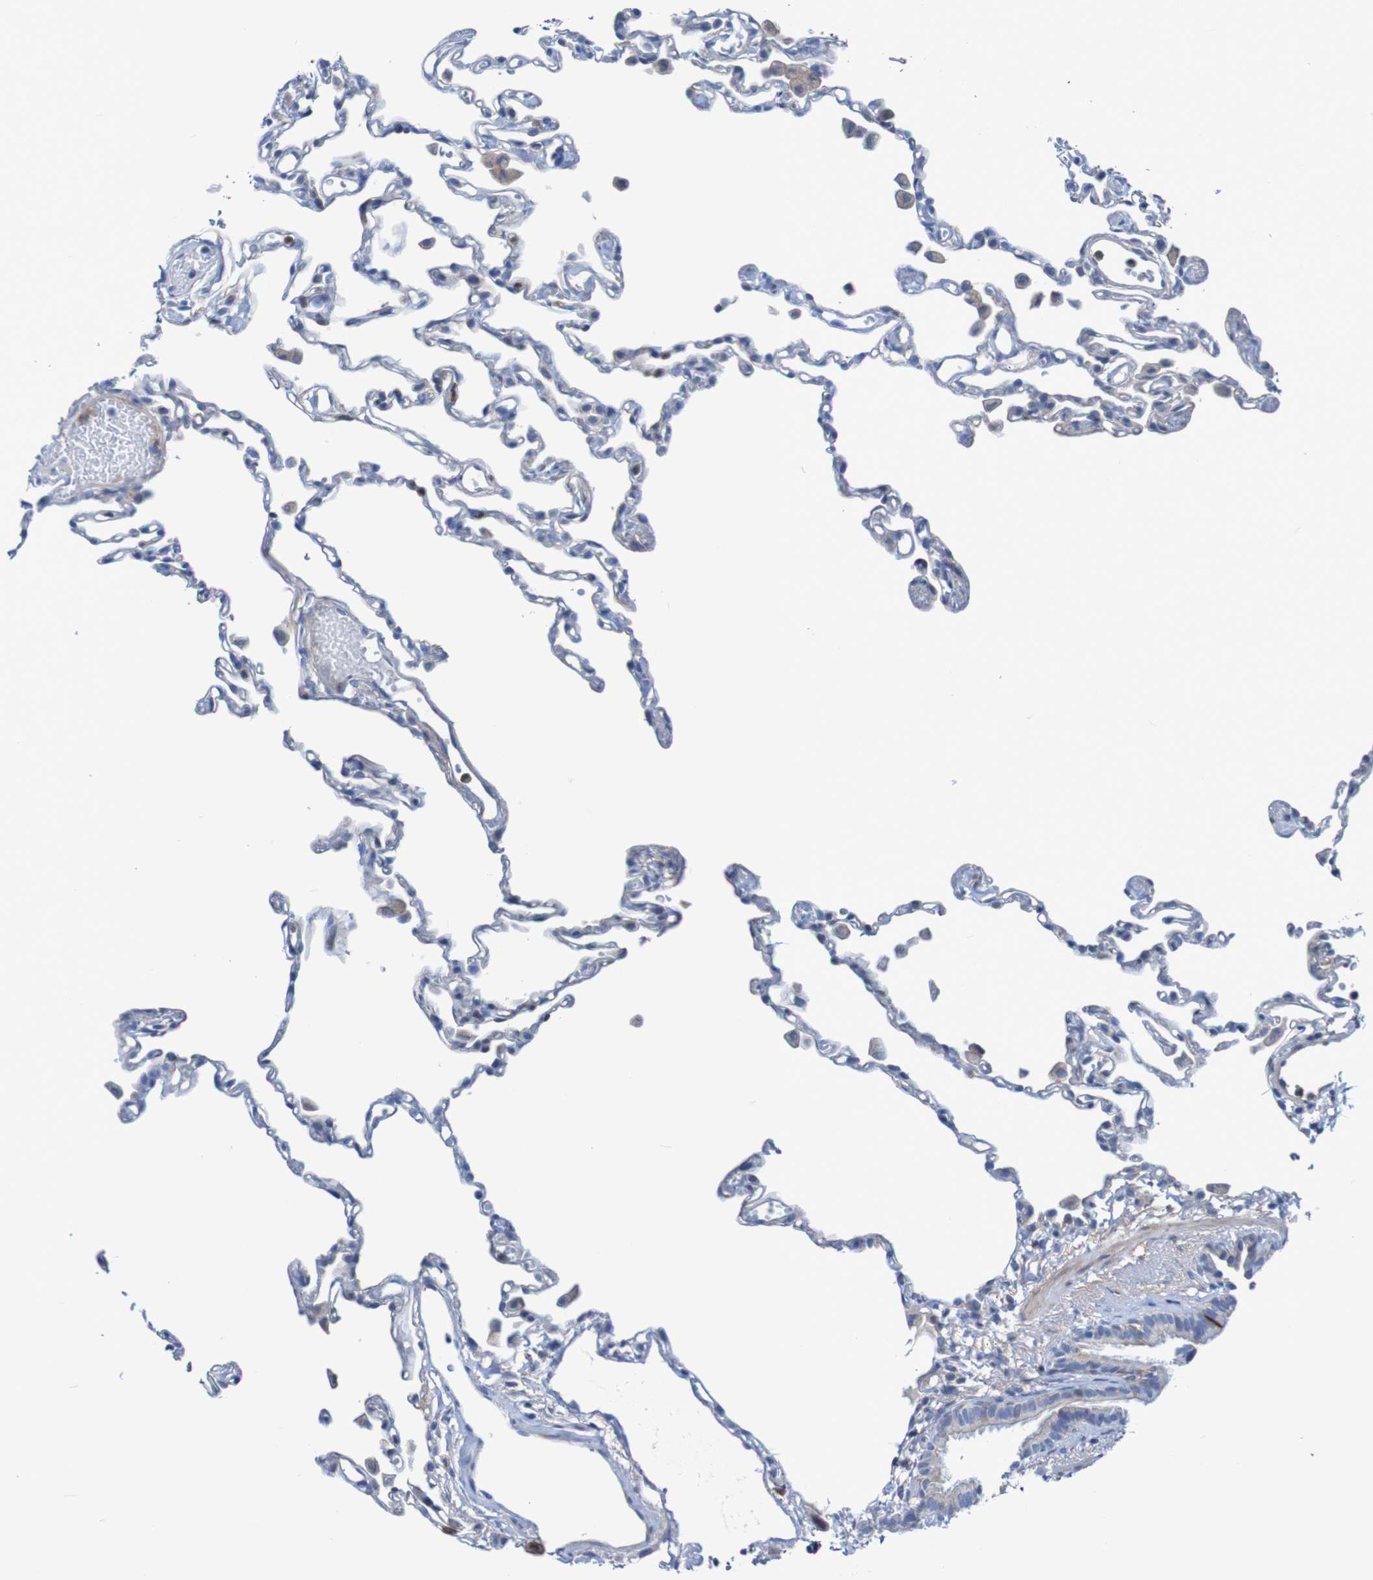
{"staining": {"intensity": "weak", "quantity": "25%-75%", "location": "cytoplasmic/membranous"}, "tissue": "lung", "cell_type": "Alveolar cells", "image_type": "normal", "snomed": [{"axis": "morphology", "description": "Normal tissue, NOS"}, {"axis": "topography", "description": "Lung"}], "caption": "Approximately 25%-75% of alveolar cells in benign lung demonstrate weak cytoplasmic/membranous protein staining as visualized by brown immunohistochemical staining.", "gene": "ANGPT4", "patient": {"sex": "female", "age": 49}}